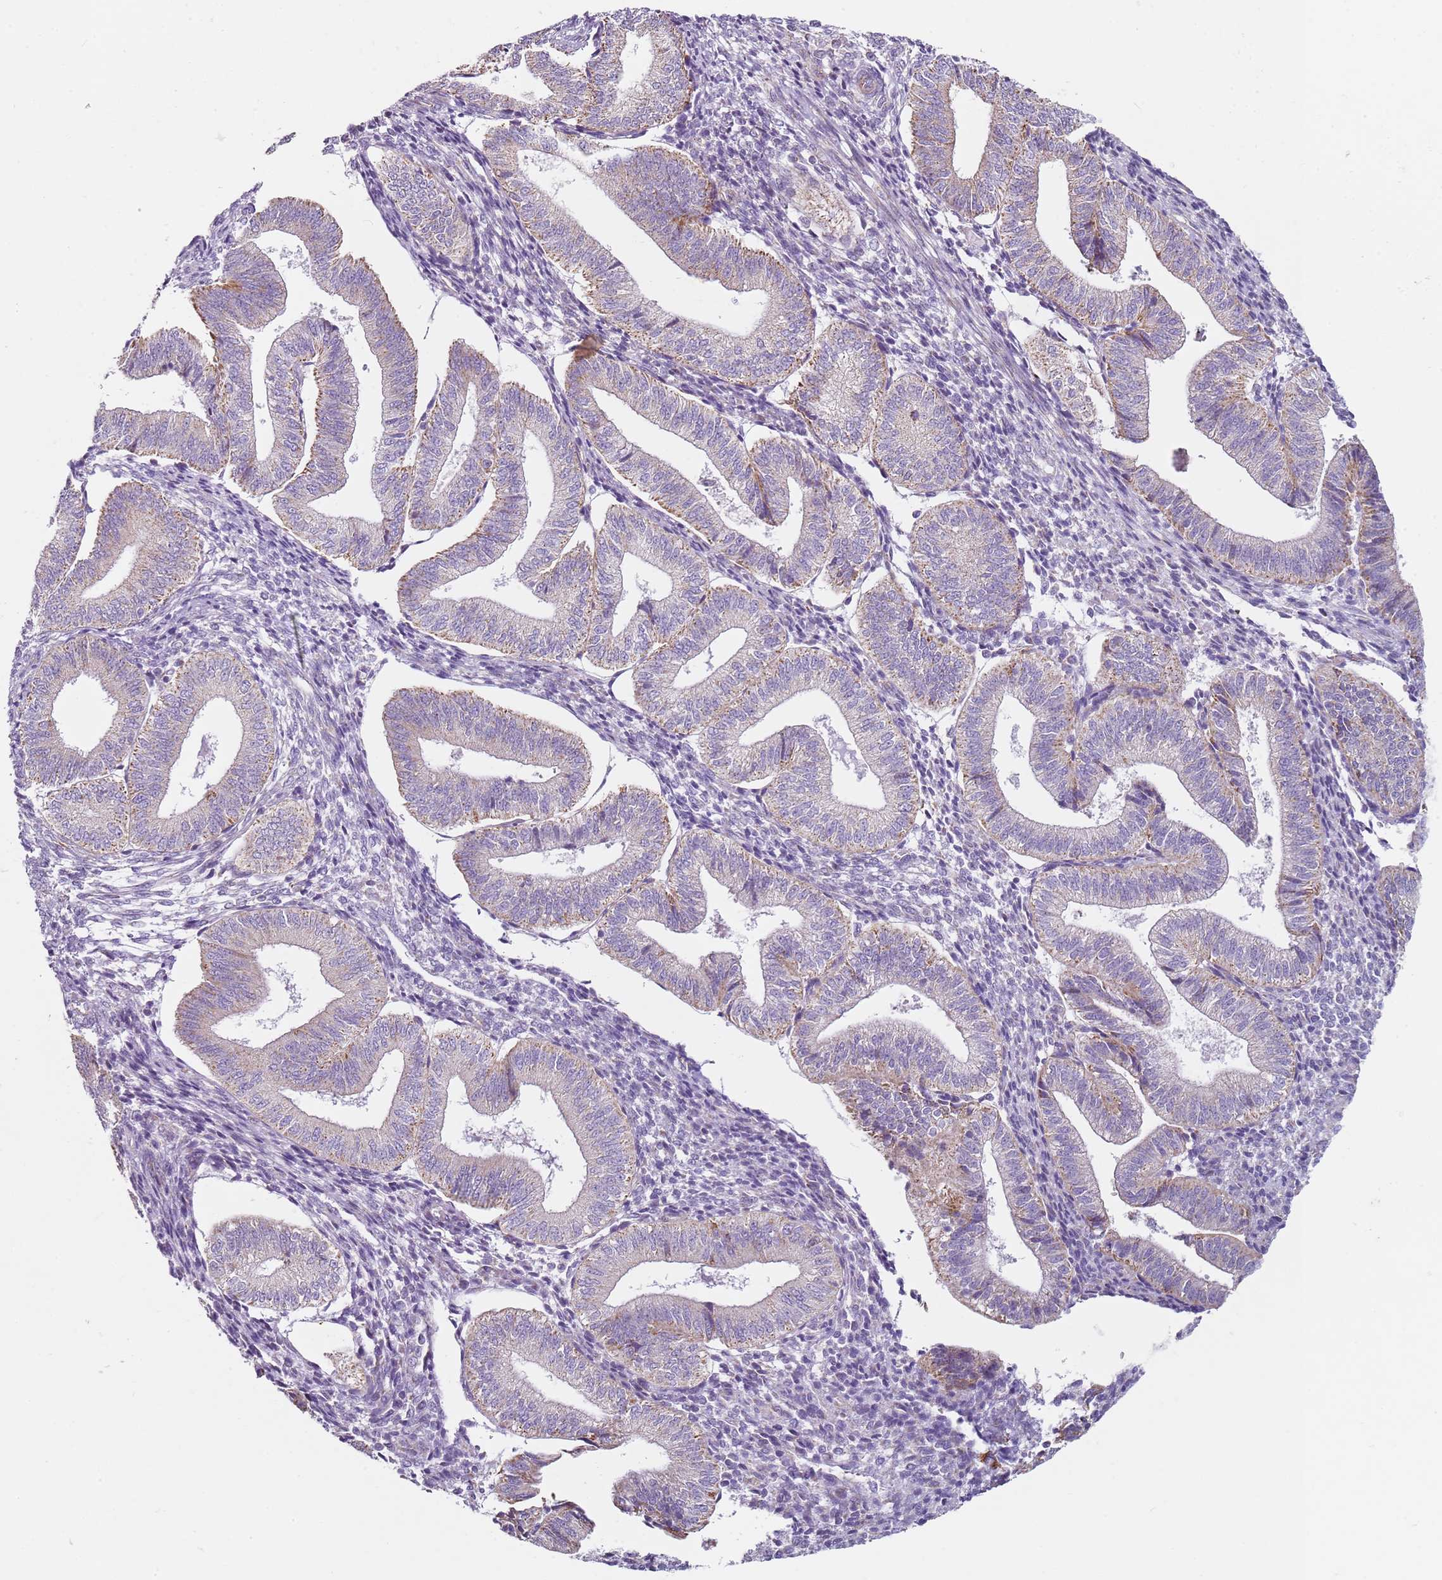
{"staining": {"intensity": "negative", "quantity": "none", "location": "none"}, "tissue": "endometrium", "cell_type": "Cells in endometrial stroma", "image_type": "normal", "snomed": [{"axis": "morphology", "description": "Normal tissue, NOS"}, {"axis": "topography", "description": "Endometrium"}], "caption": "Normal endometrium was stained to show a protein in brown. There is no significant positivity in cells in endometrial stroma. (DAB immunohistochemistry, high magnification).", "gene": "ALS2", "patient": {"sex": "female", "age": 34}}